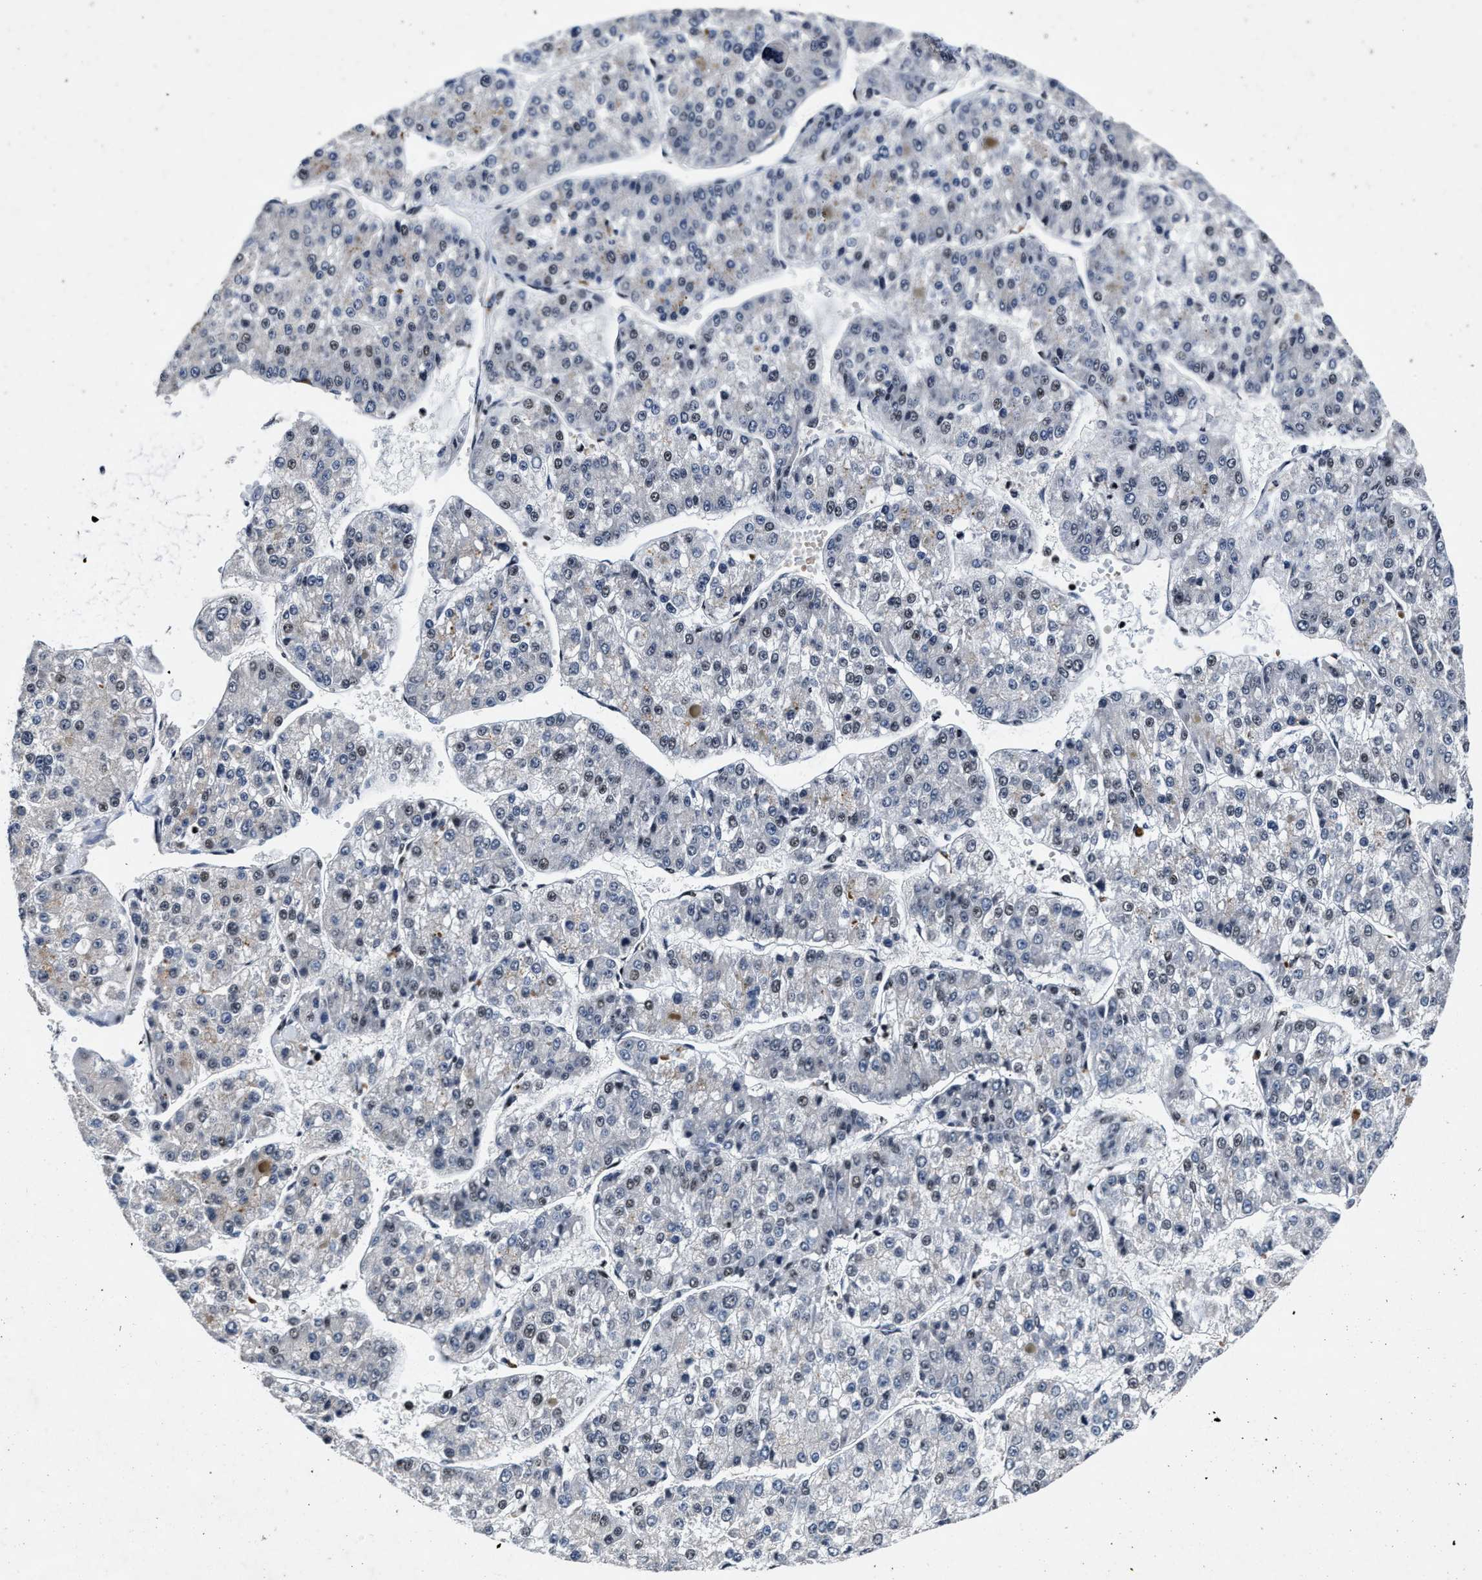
{"staining": {"intensity": "weak", "quantity": "<25%", "location": "nuclear"}, "tissue": "liver cancer", "cell_type": "Tumor cells", "image_type": "cancer", "snomed": [{"axis": "morphology", "description": "Carcinoma, Hepatocellular, NOS"}, {"axis": "topography", "description": "Liver"}], "caption": "DAB immunohistochemical staining of human hepatocellular carcinoma (liver) displays no significant staining in tumor cells.", "gene": "ZNF233", "patient": {"sex": "female", "age": 73}}